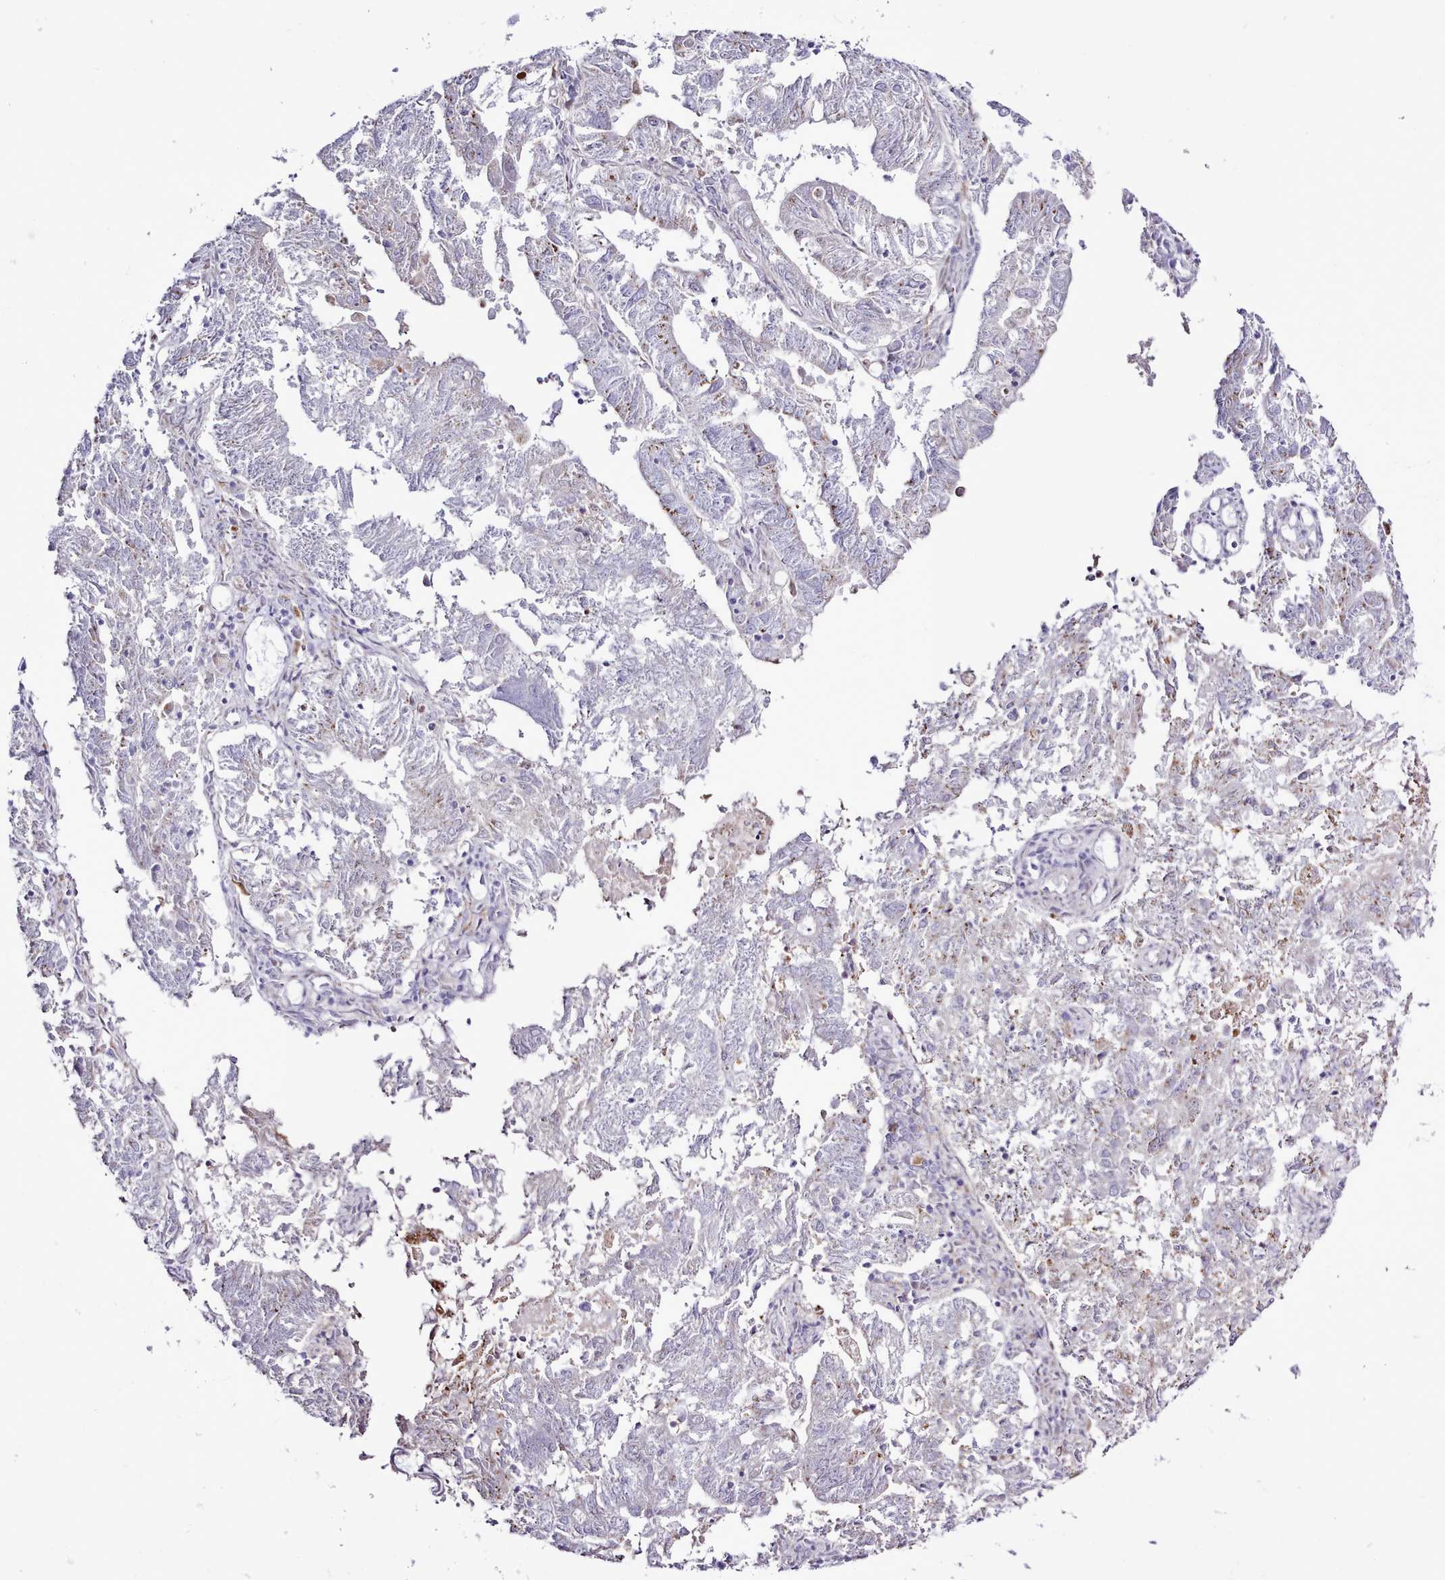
{"staining": {"intensity": "negative", "quantity": "none", "location": "none"}, "tissue": "endometrial cancer", "cell_type": "Tumor cells", "image_type": "cancer", "snomed": [{"axis": "morphology", "description": "Adenocarcinoma, NOS"}, {"axis": "topography", "description": "Endometrium"}], "caption": "The image displays no staining of tumor cells in endometrial adenocarcinoma.", "gene": "SRD5A1", "patient": {"sex": "female", "age": 82}}